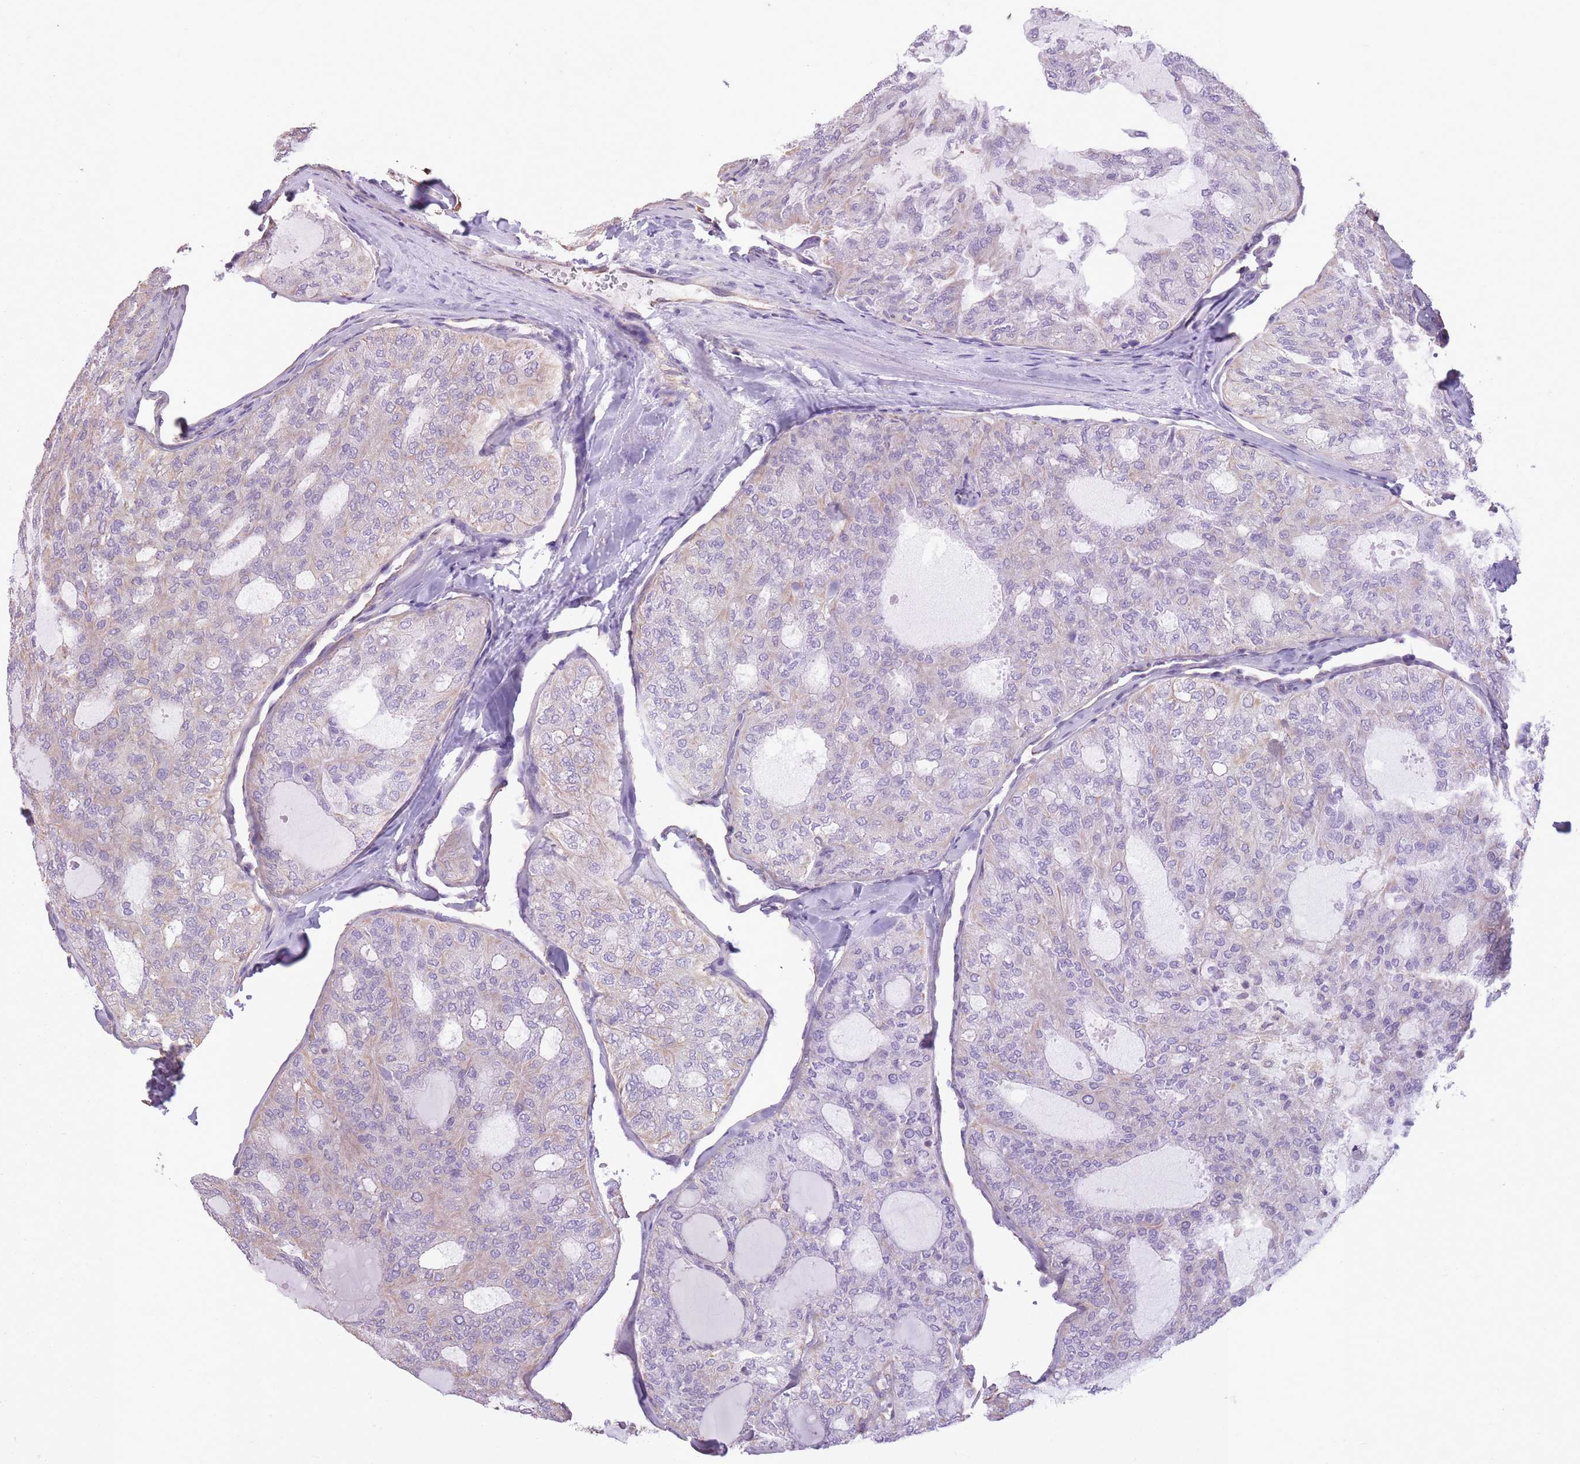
{"staining": {"intensity": "weak", "quantity": "<25%", "location": "cytoplasmic/membranous"}, "tissue": "thyroid cancer", "cell_type": "Tumor cells", "image_type": "cancer", "snomed": [{"axis": "morphology", "description": "Follicular adenoma carcinoma, NOS"}, {"axis": "topography", "description": "Thyroid gland"}], "caption": "The photomicrograph displays no staining of tumor cells in thyroid cancer.", "gene": "ADD1", "patient": {"sex": "male", "age": 75}}